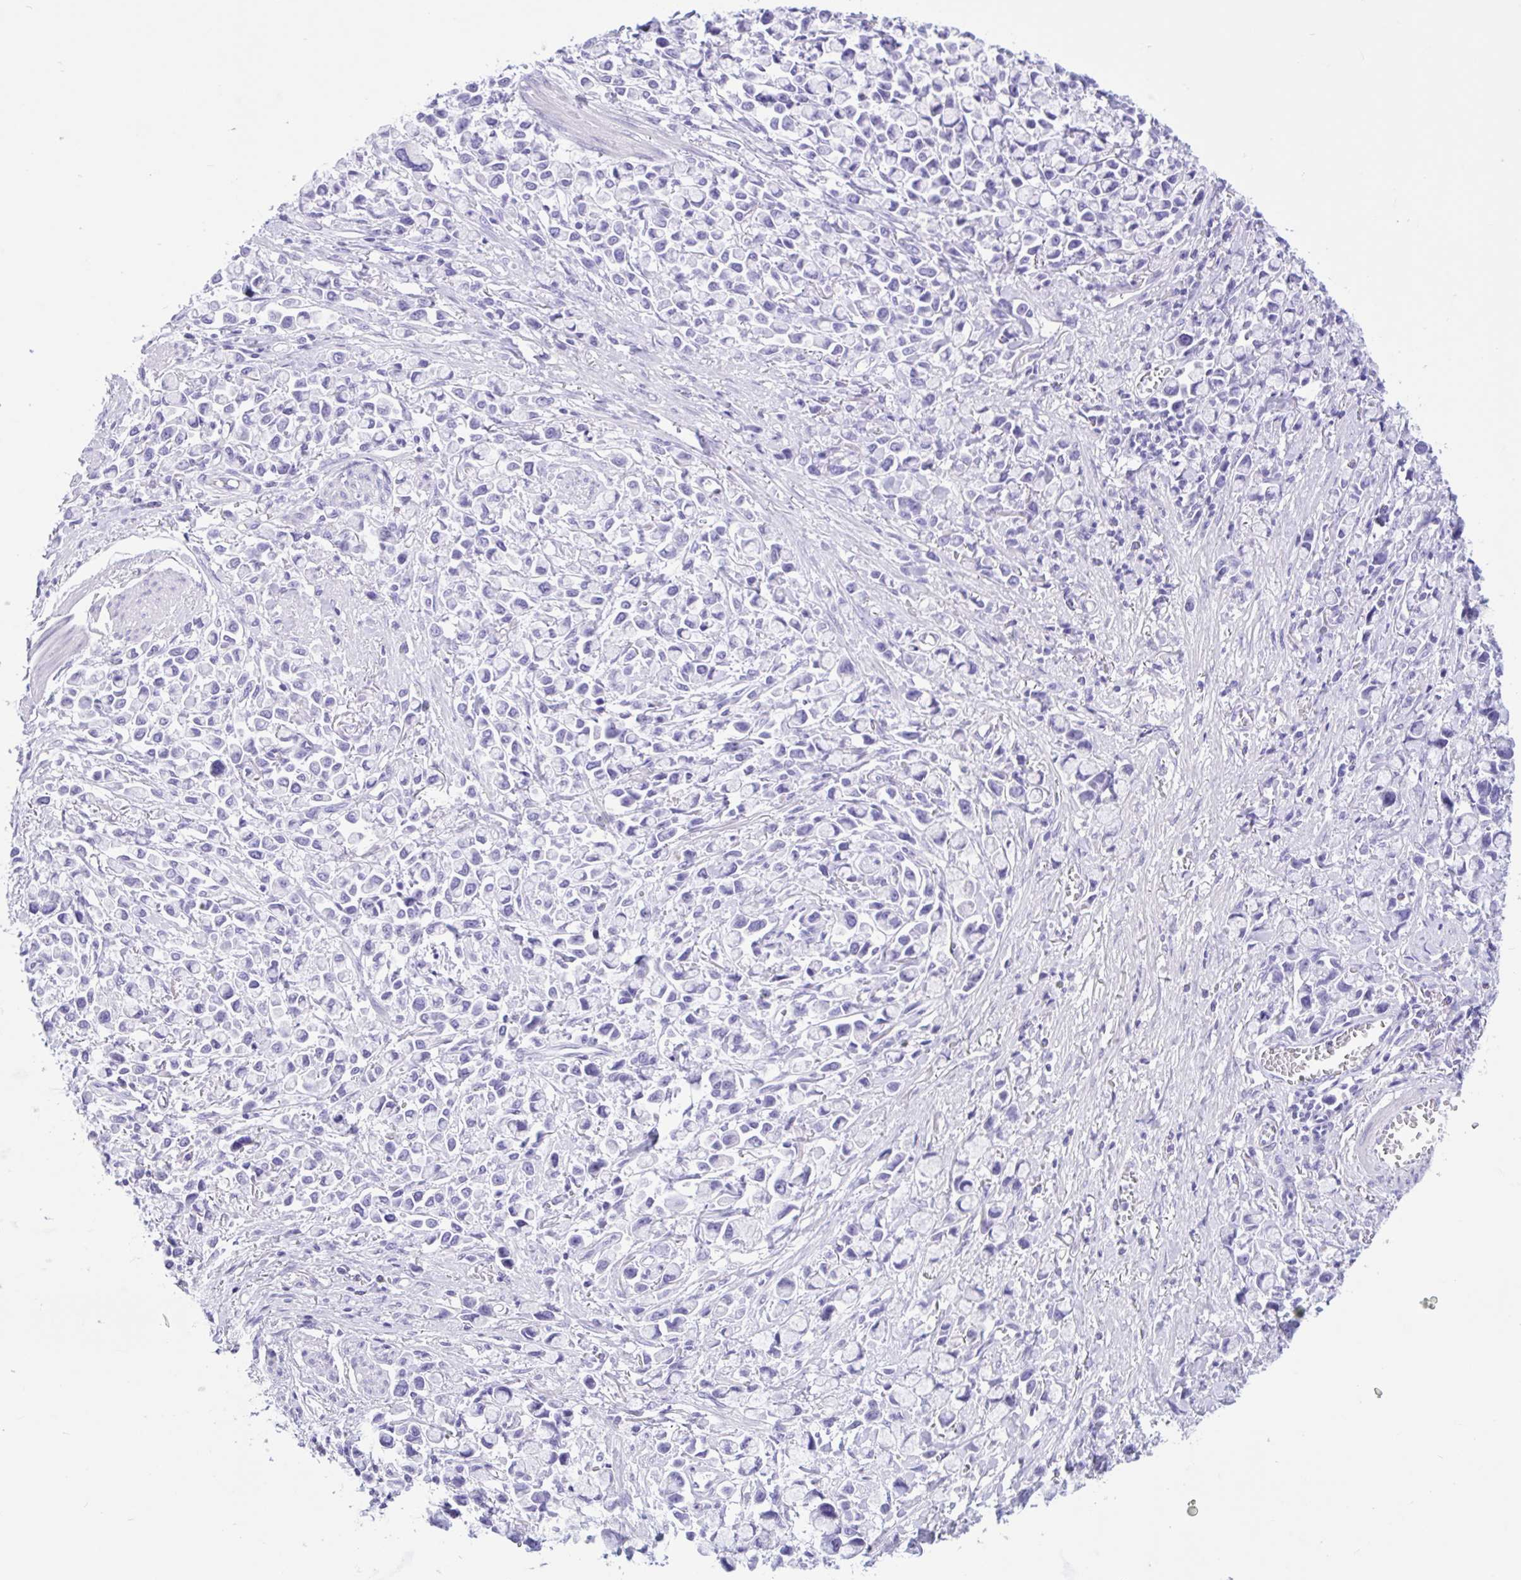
{"staining": {"intensity": "negative", "quantity": "none", "location": "none"}, "tissue": "stomach cancer", "cell_type": "Tumor cells", "image_type": "cancer", "snomed": [{"axis": "morphology", "description": "Adenocarcinoma, NOS"}, {"axis": "topography", "description": "Stomach"}], "caption": "This is an IHC micrograph of stomach cancer (adenocarcinoma). There is no staining in tumor cells.", "gene": "IAPP", "patient": {"sex": "female", "age": 81}}